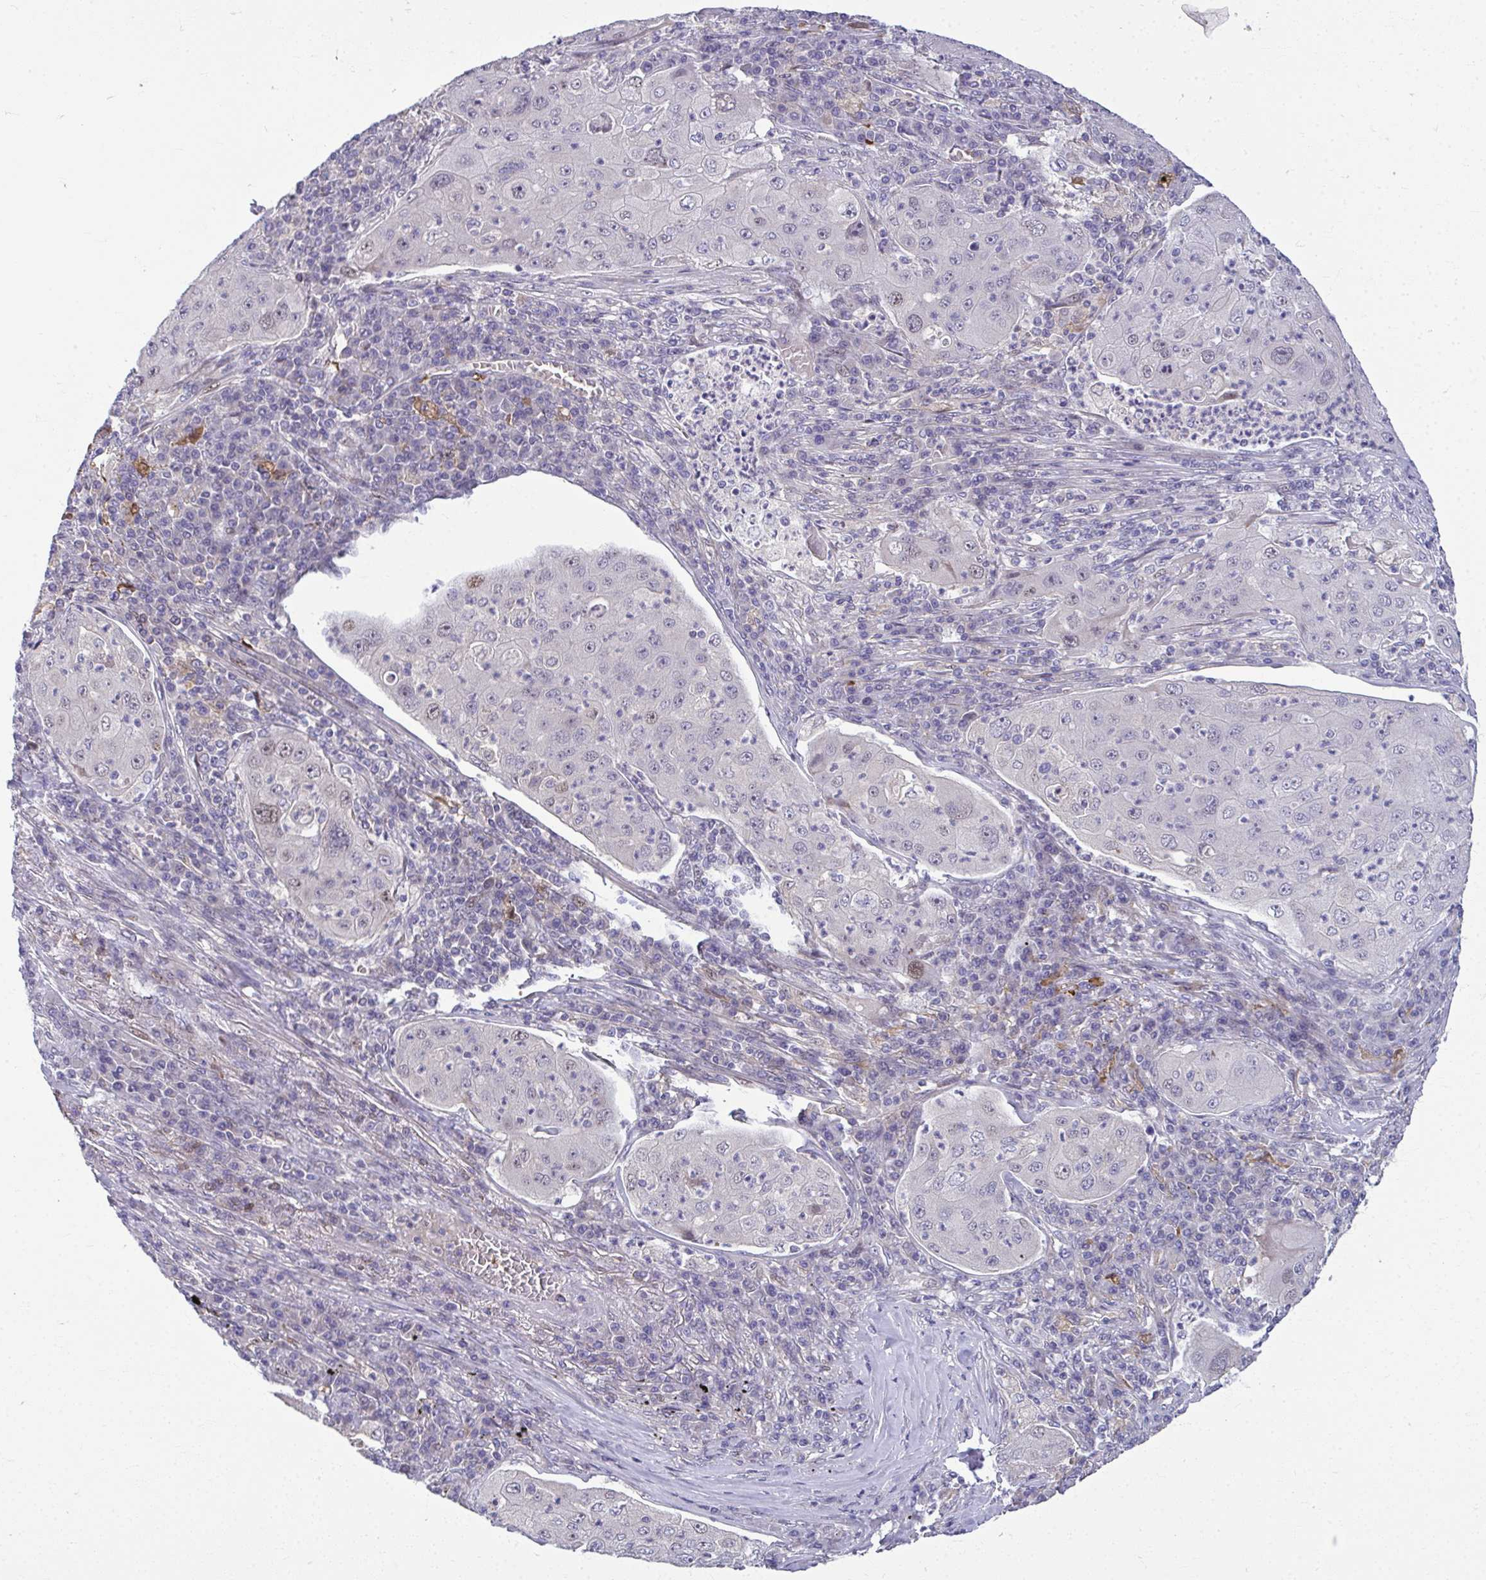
{"staining": {"intensity": "negative", "quantity": "none", "location": "none"}, "tissue": "lung cancer", "cell_type": "Tumor cells", "image_type": "cancer", "snomed": [{"axis": "morphology", "description": "Squamous cell carcinoma, NOS"}, {"axis": "topography", "description": "Lung"}], "caption": "The photomicrograph demonstrates no staining of tumor cells in lung cancer (squamous cell carcinoma).", "gene": "ODF1", "patient": {"sex": "female", "age": 59}}